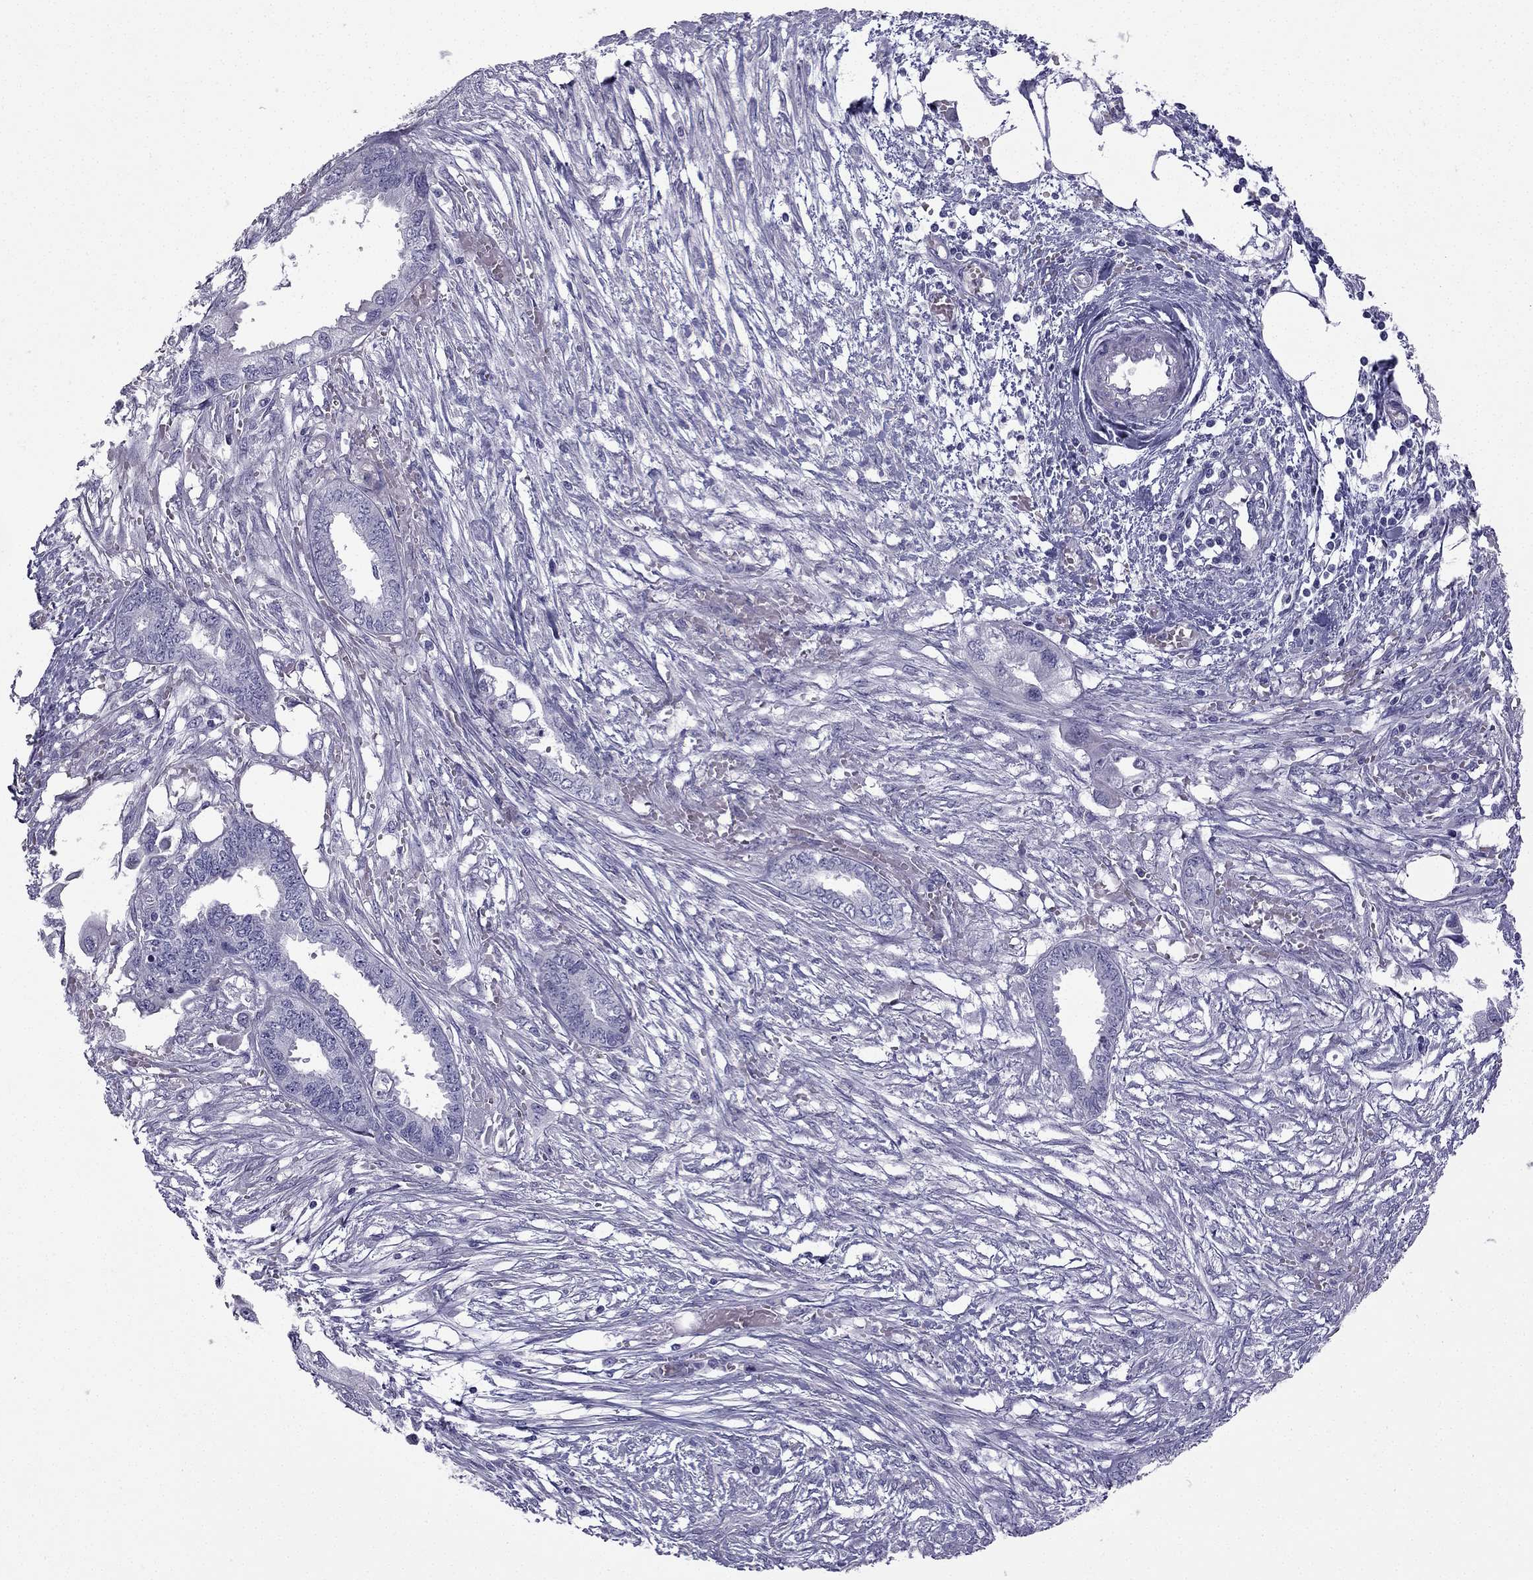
{"staining": {"intensity": "negative", "quantity": "none", "location": "none"}, "tissue": "endometrial cancer", "cell_type": "Tumor cells", "image_type": "cancer", "snomed": [{"axis": "morphology", "description": "Adenocarcinoma, NOS"}, {"axis": "morphology", "description": "Adenocarcinoma, metastatic, NOS"}, {"axis": "topography", "description": "Adipose tissue"}, {"axis": "topography", "description": "Endometrium"}], "caption": "This is an immunohistochemistry micrograph of human endometrial cancer (metastatic adenocarcinoma). There is no staining in tumor cells.", "gene": "GJA8", "patient": {"sex": "female", "age": 67}}